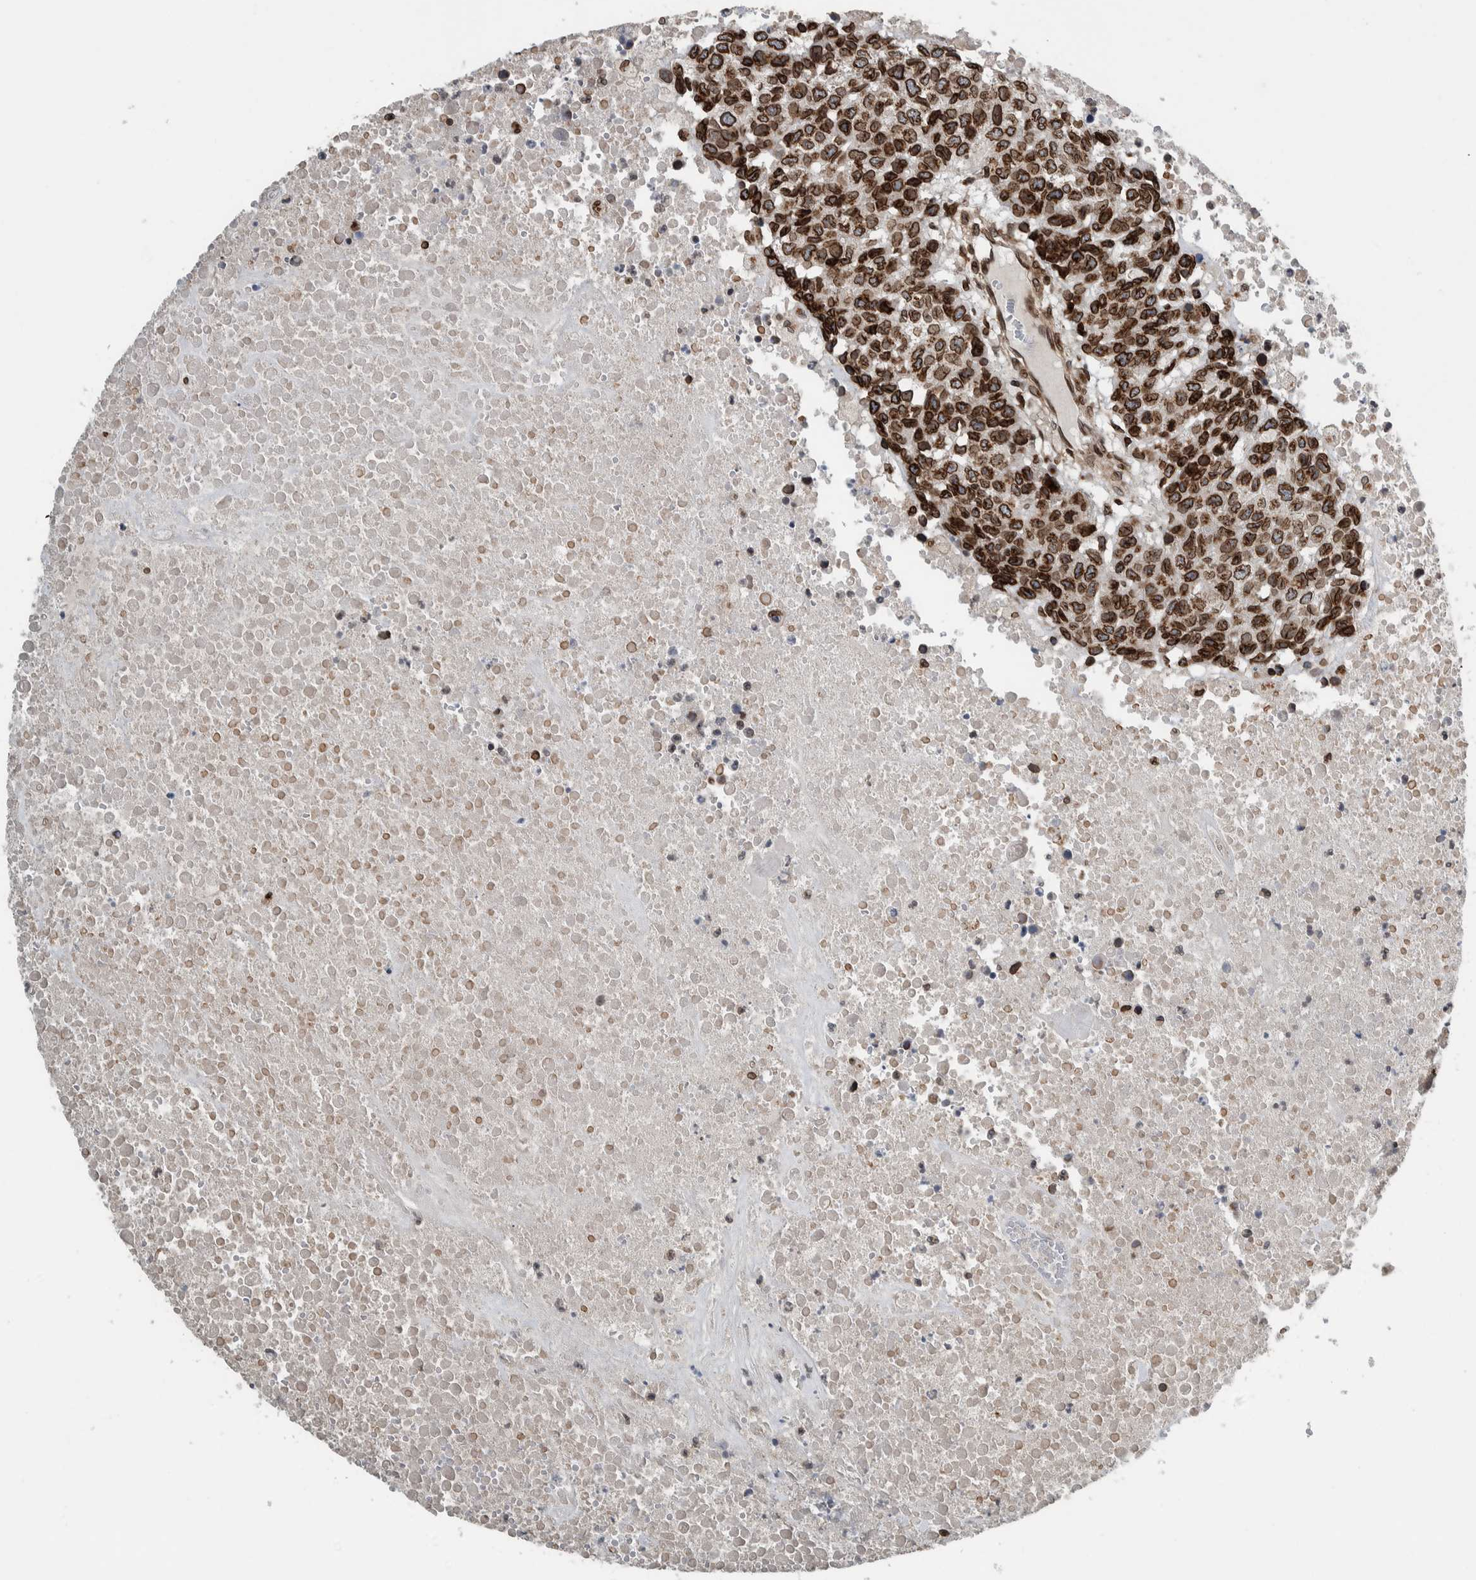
{"staining": {"intensity": "strong", "quantity": ">75%", "location": "cytoplasmic/membranous,nuclear"}, "tissue": "head and neck cancer", "cell_type": "Tumor cells", "image_type": "cancer", "snomed": [{"axis": "morphology", "description": "Squamous cell carcinoma, NOS"}, {"axis": "topography", "description": "Head-Neck"}], "caption": "About >75% of tumor cells in squamous cell carcinoma (head and neck) display strong cytoplasmic/membranous and nuclear protein expression as visualized by brown immunohistochemical staining.", "gene": "FAM135B", "patient": {"sex": "male", "age": 66}}